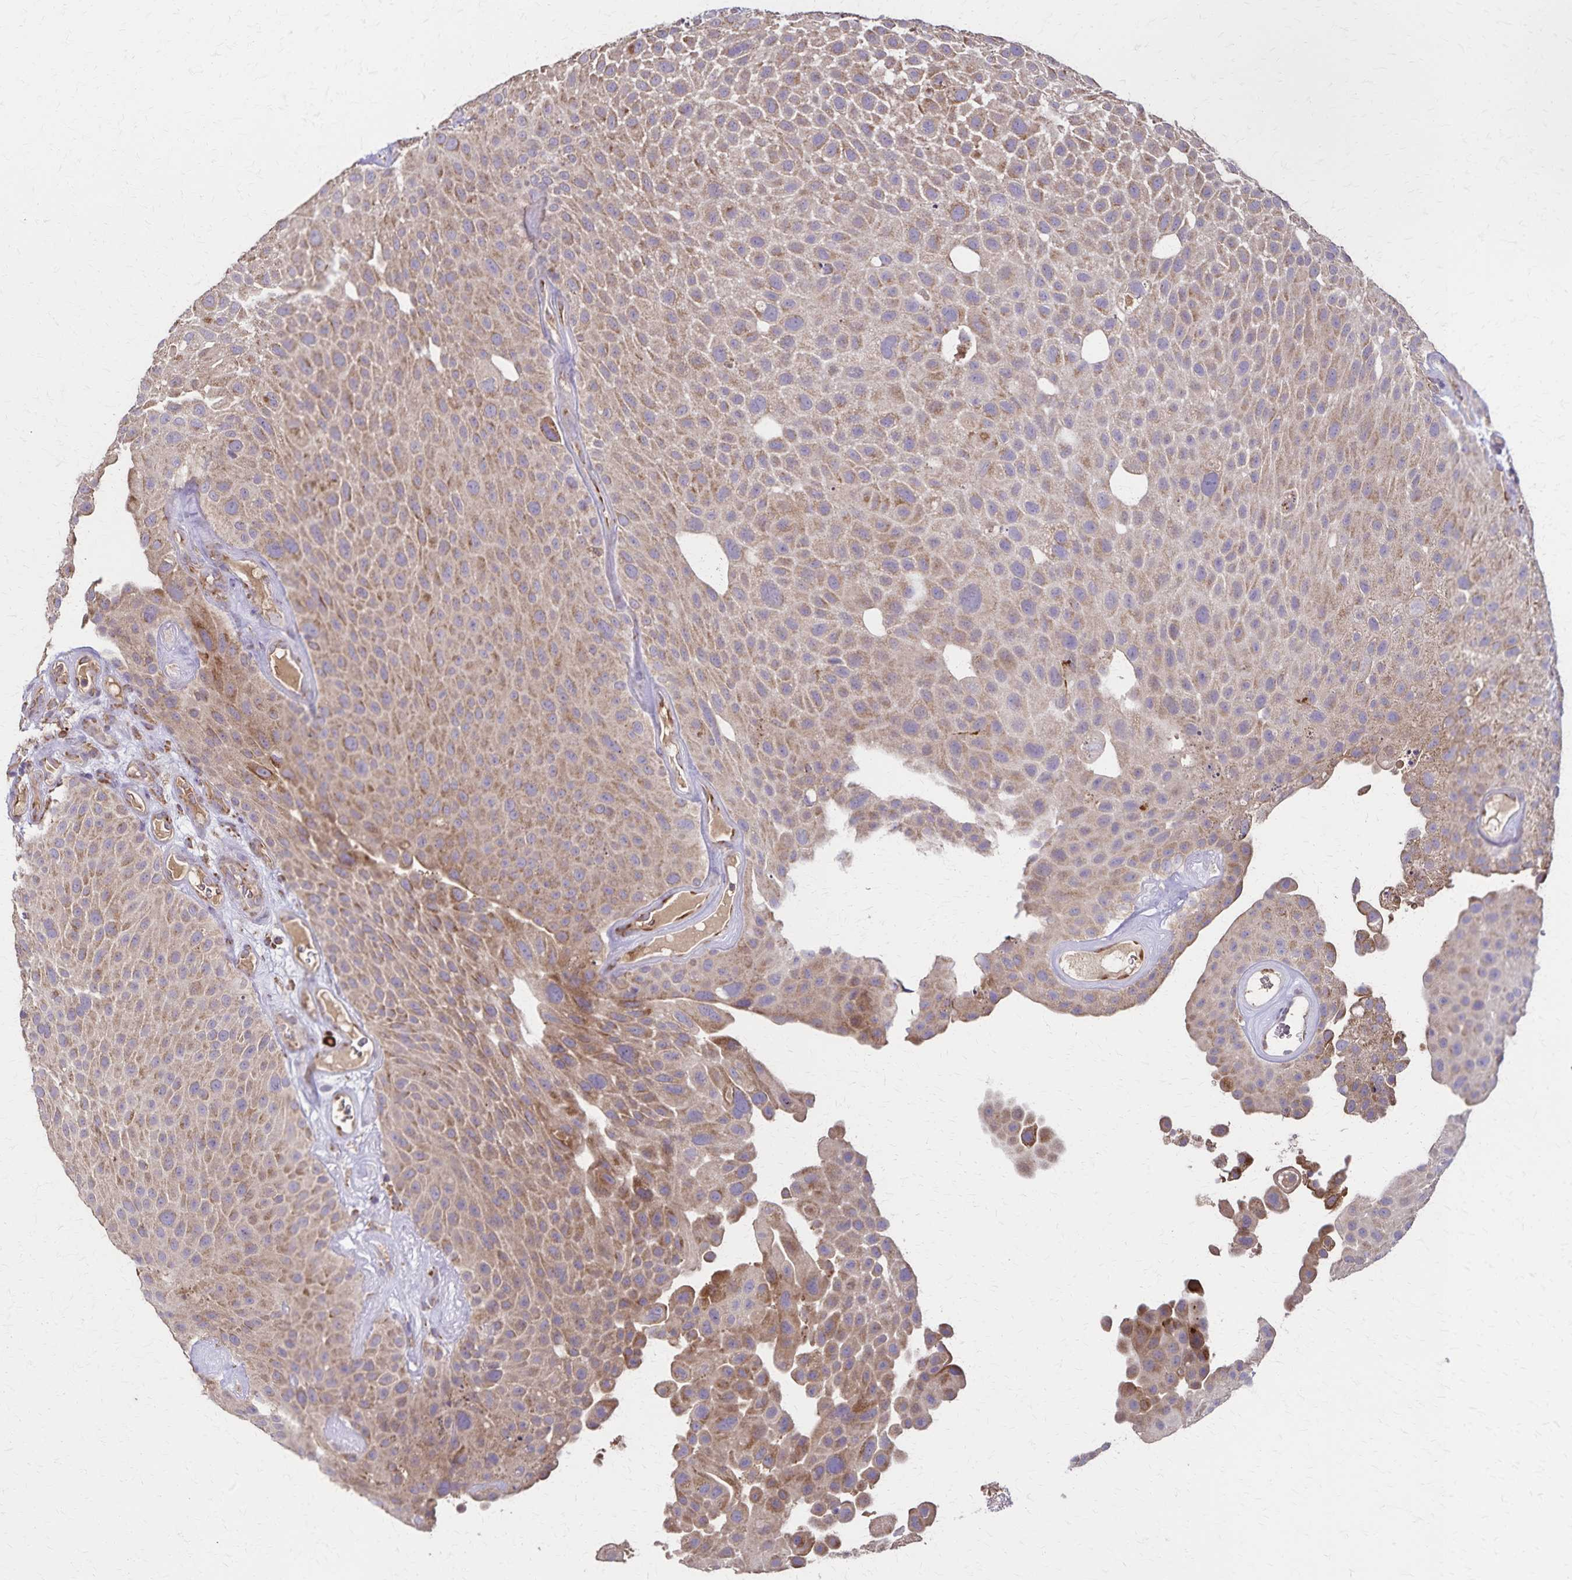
{"staining": {"intensity": "moderate", "quantity": ">75%", "location": "cytoplasmic/membranous"}, "tissue": "urothelial cancer", "cell_type": "Tumor cells", "image_type": "cancer", "snomed": [{"axis": "morphology", "description": "Urothelial carcinoma, Low grade"}, {"axis": "topography", "description": "Urinary bladder"}], "caption": "Tumor cells exhibit medium levels of moderate cytoplasmic/membranous staining in approximately >75% of cells in human urothelial carcinoma (low-grade).", "gene": "RNF10", "patient": {"sex": "male", "age": 72}}